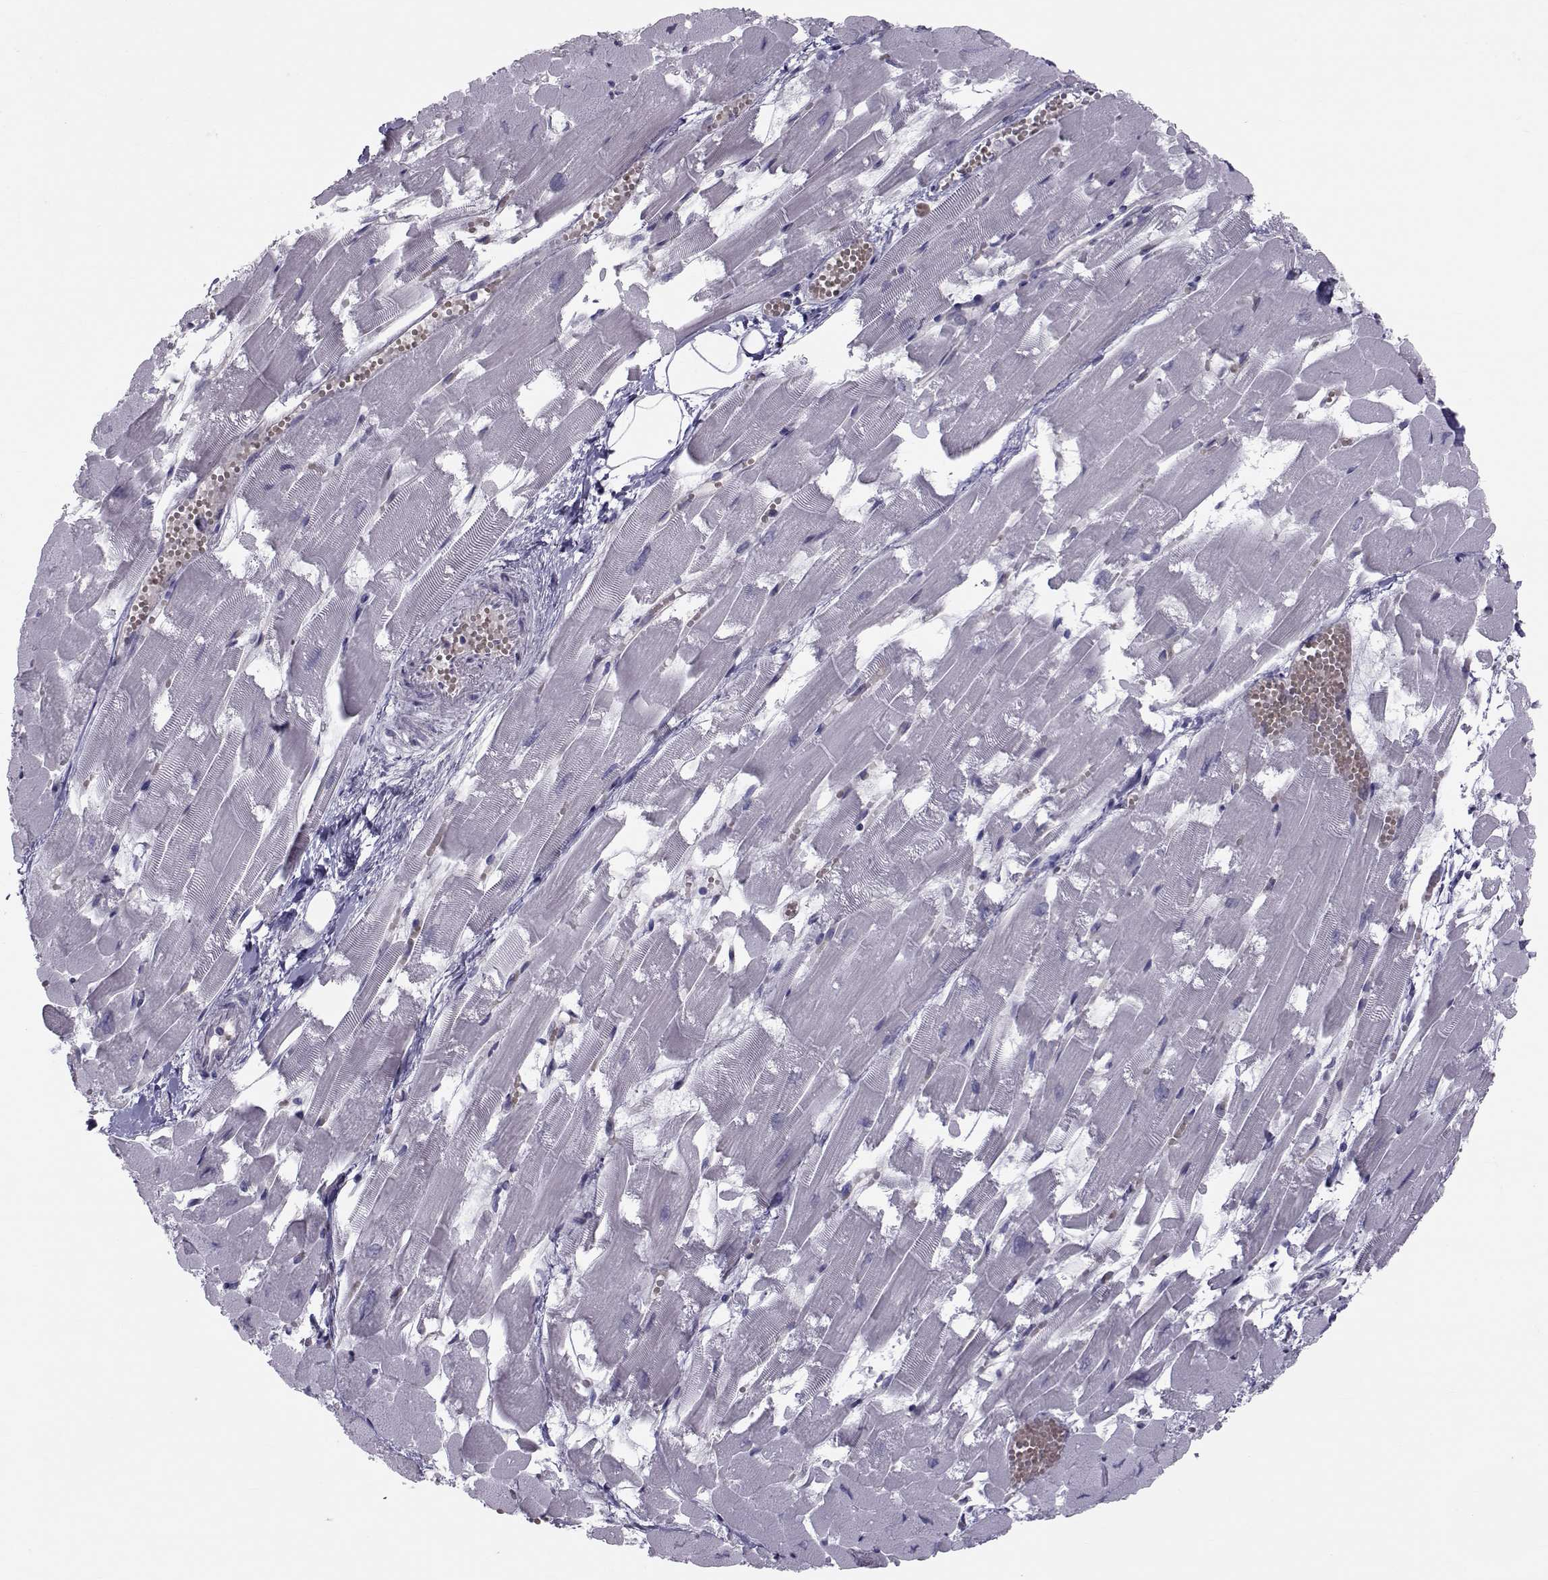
{"staining": {"intensity": "negative", "quantity": "none", "location": "none"}, "tissue": "heart muscle", "cell_type": "Cardiomyocytes", "image_type": "normal", "snomed": [{"axis": "morphology", "description": "Normal tissue, NOS"}, {"axis": "topography", "description": "Heart"}], "caption": "Unremarkable heart muscle was stained to show a protein in brown. There is no significant positivity in cardiomyocytes. (DAB immunohistochemistry (IHC) visualized using brightfield microscopy, high magnification).", "gene": "GARIN3", "patient": {"sex": "female", "age": 52}}